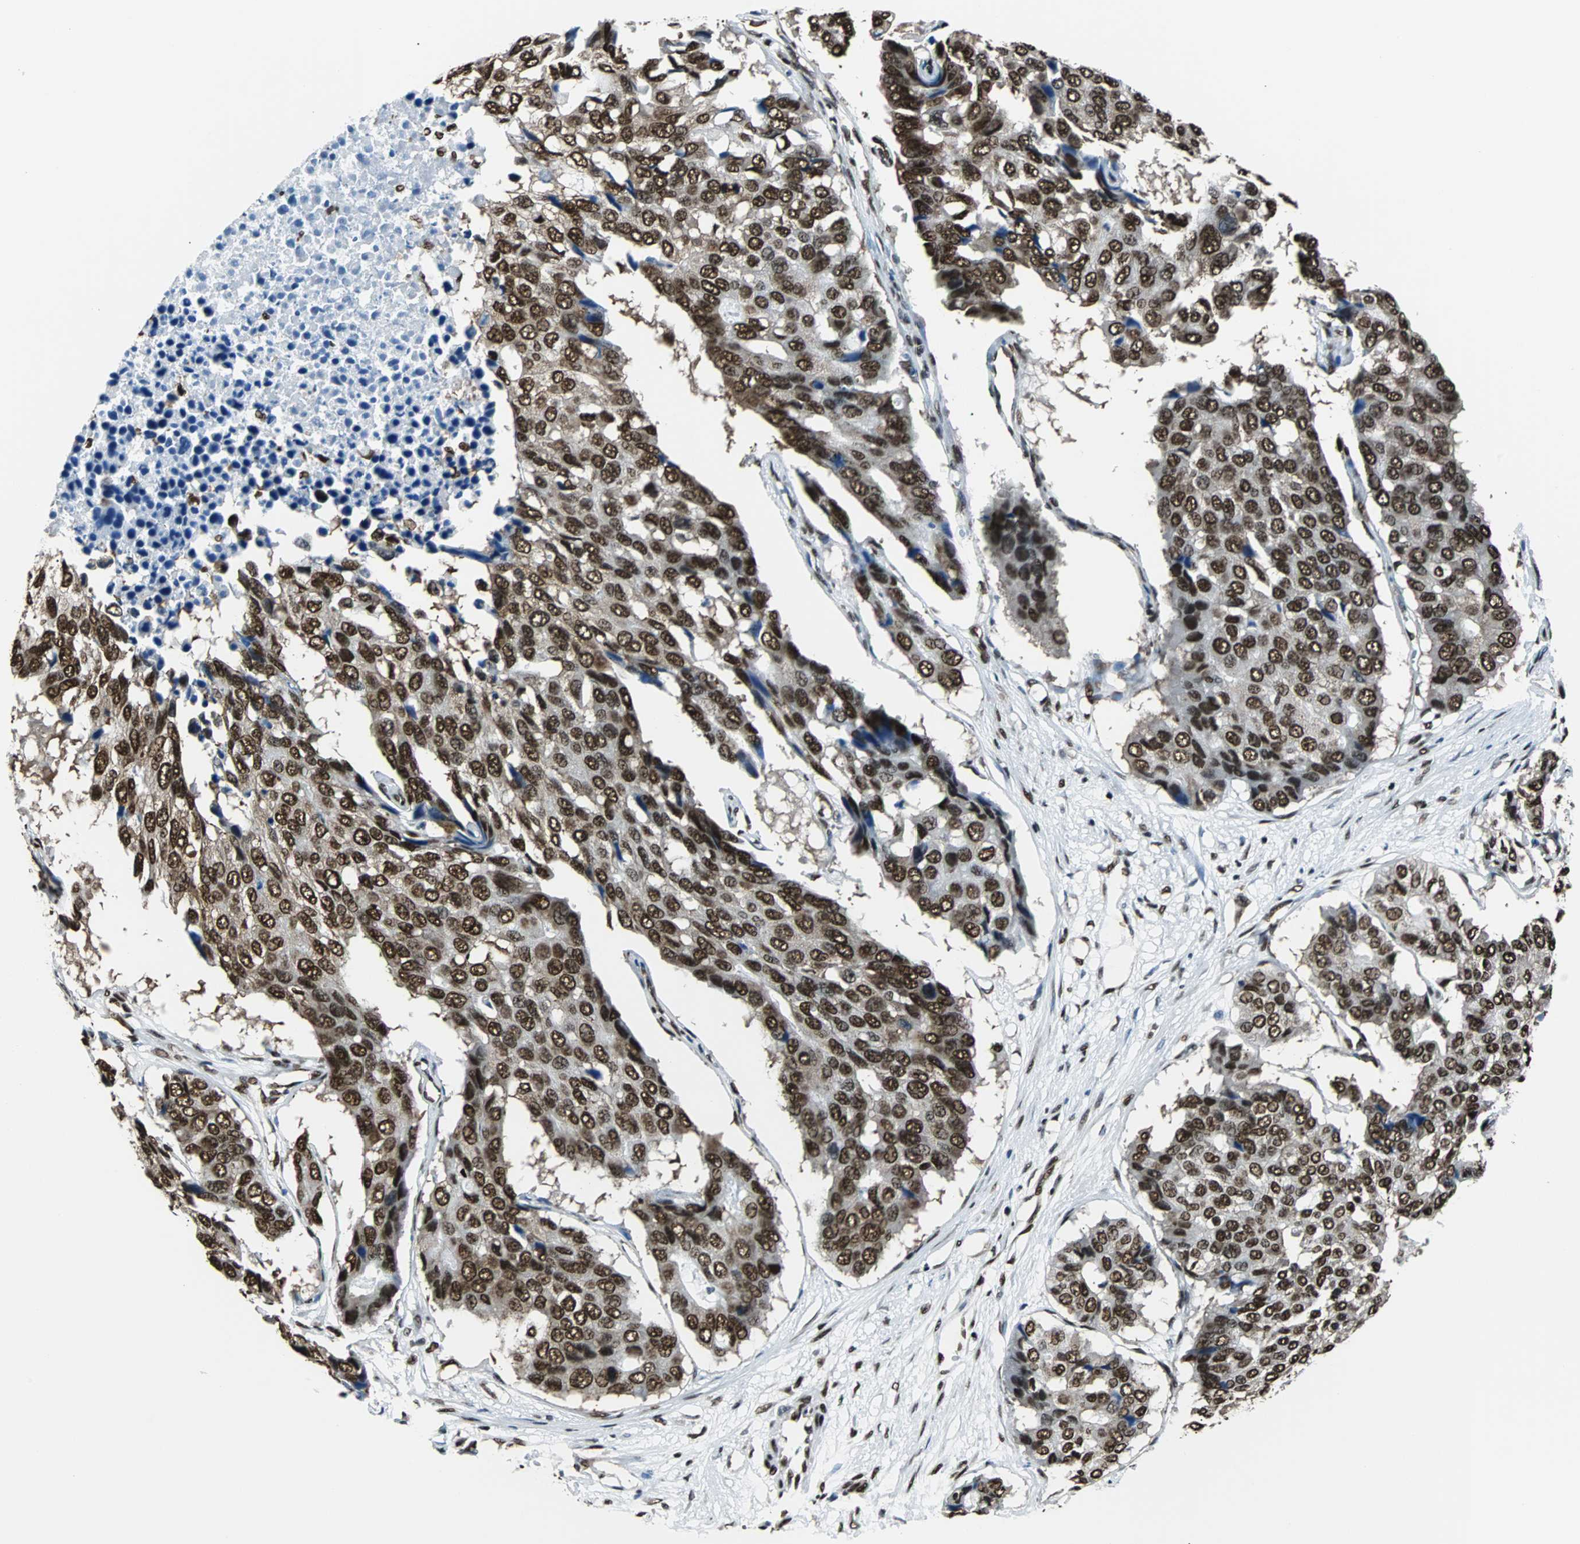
{"staining": {"intensity": "strong", "quantity": ">75%", "location": "nuclear"}, "tissue": "pancreatic cancer", "cell_type": "Tumor cells", "image_type": "cancer", "snomed": [{"axis": "morphology", "description": "Adenocarcinoma, NOS"}, {"axis": "topography", "description": "Pancreas"}], "caption": "Tumor cells reveal strong nuclear expression in approximately >75% of cells in adenocarcinoma (pancreatic).", "gene": "FUBP1", "patient": {"sex": "male", "age": 50}}